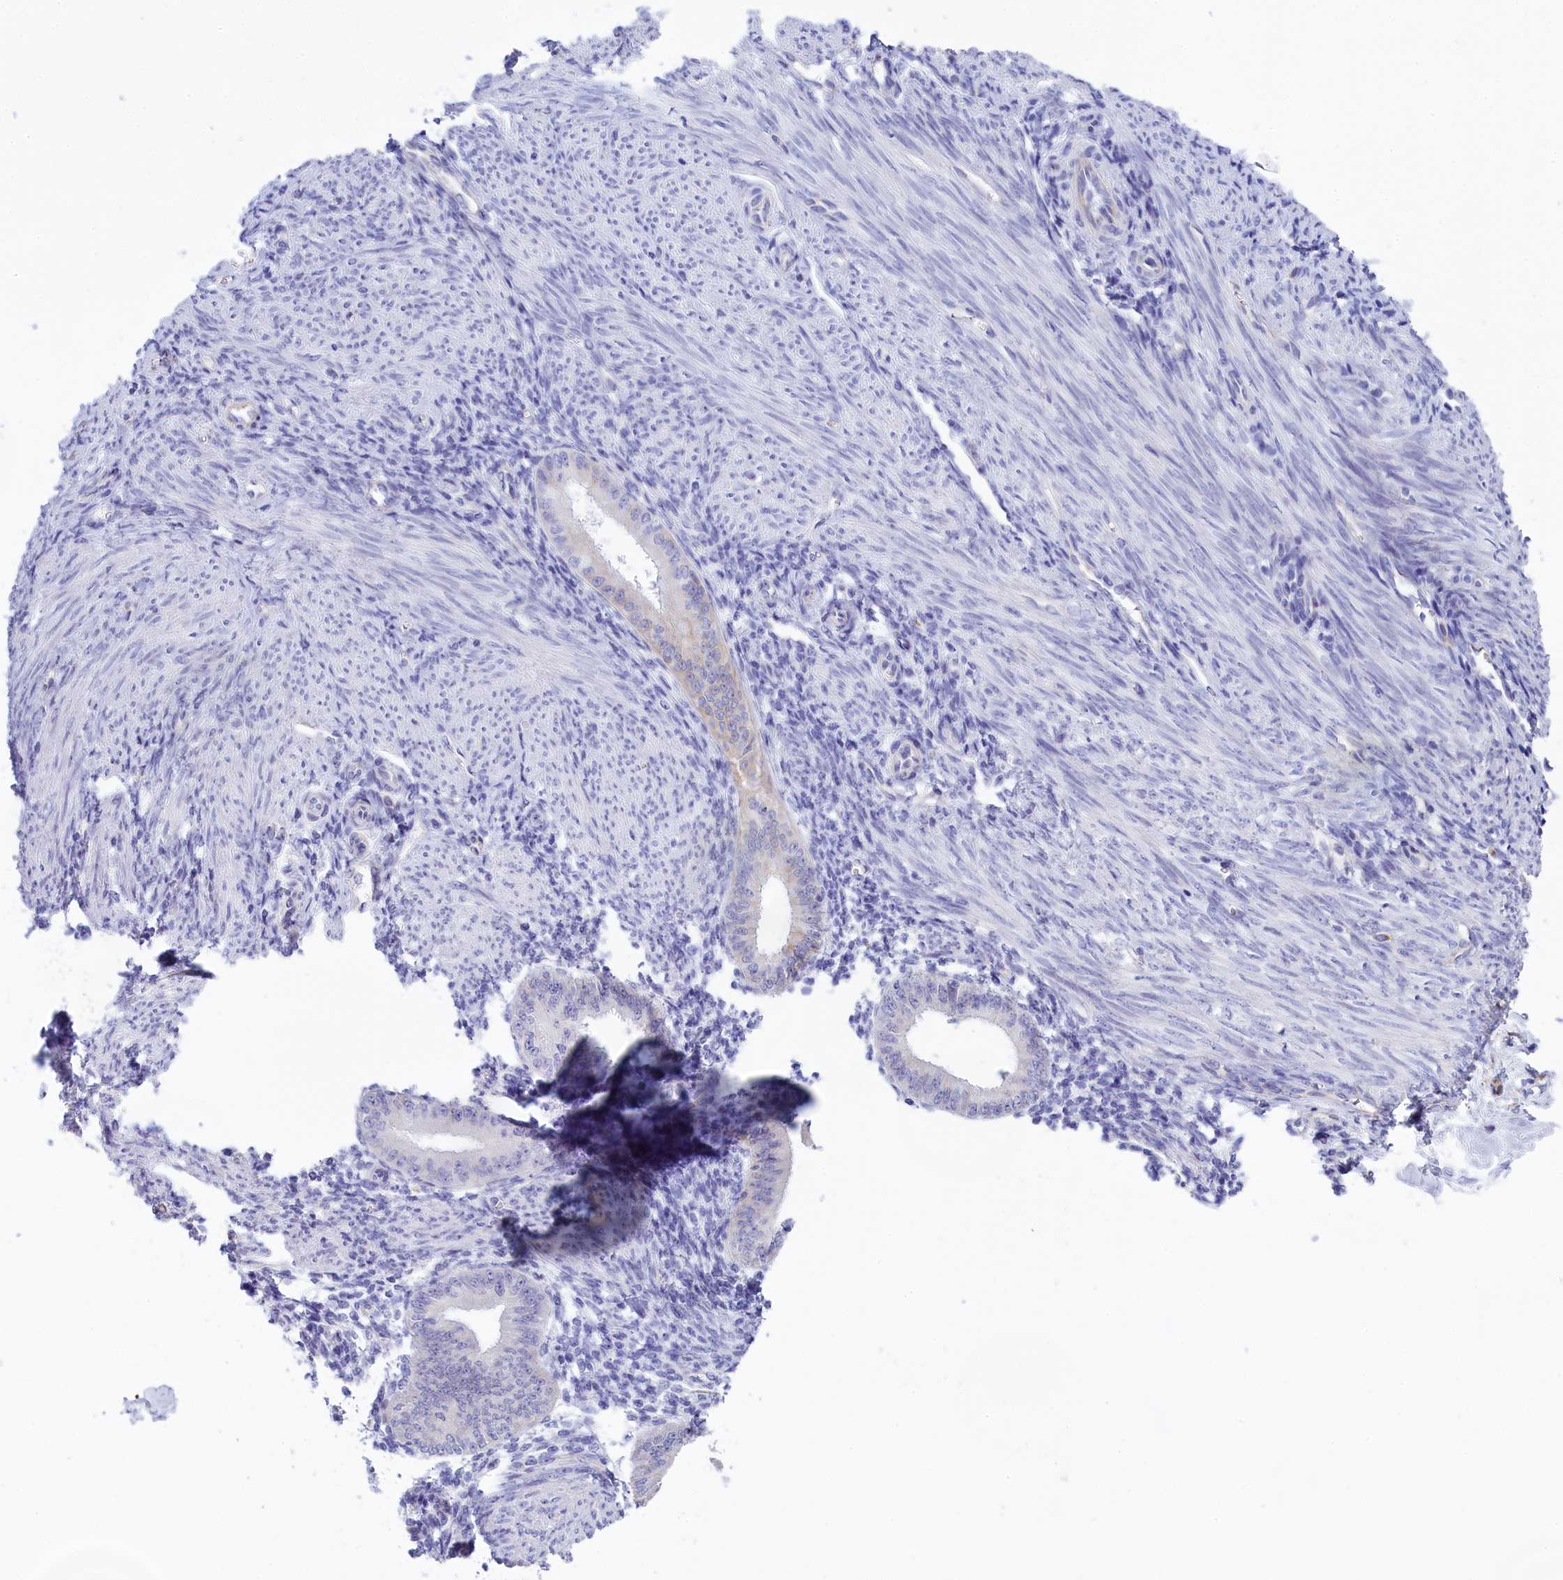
{"staining": {"intensity": "negative", "quantity": "none", "location": "none"}, "tissue": "endometrium", "cell_type": "Cells in endometrial stroma", "image_type": "normal", "snomed": [{"axis": "morphology", "description": "Normal tissue, NOS"}, {"axis": "topography", "description": "Uterus"}, {"axis": "topography", "description": "Endometrium"}], "caption": "This is an IHC histopathology image of unremarkable human endometrium. There is no expression in cells in endometrial stroma.", "gene": "TACSTD2", "patient": {"sex": "female", "age": 48}}